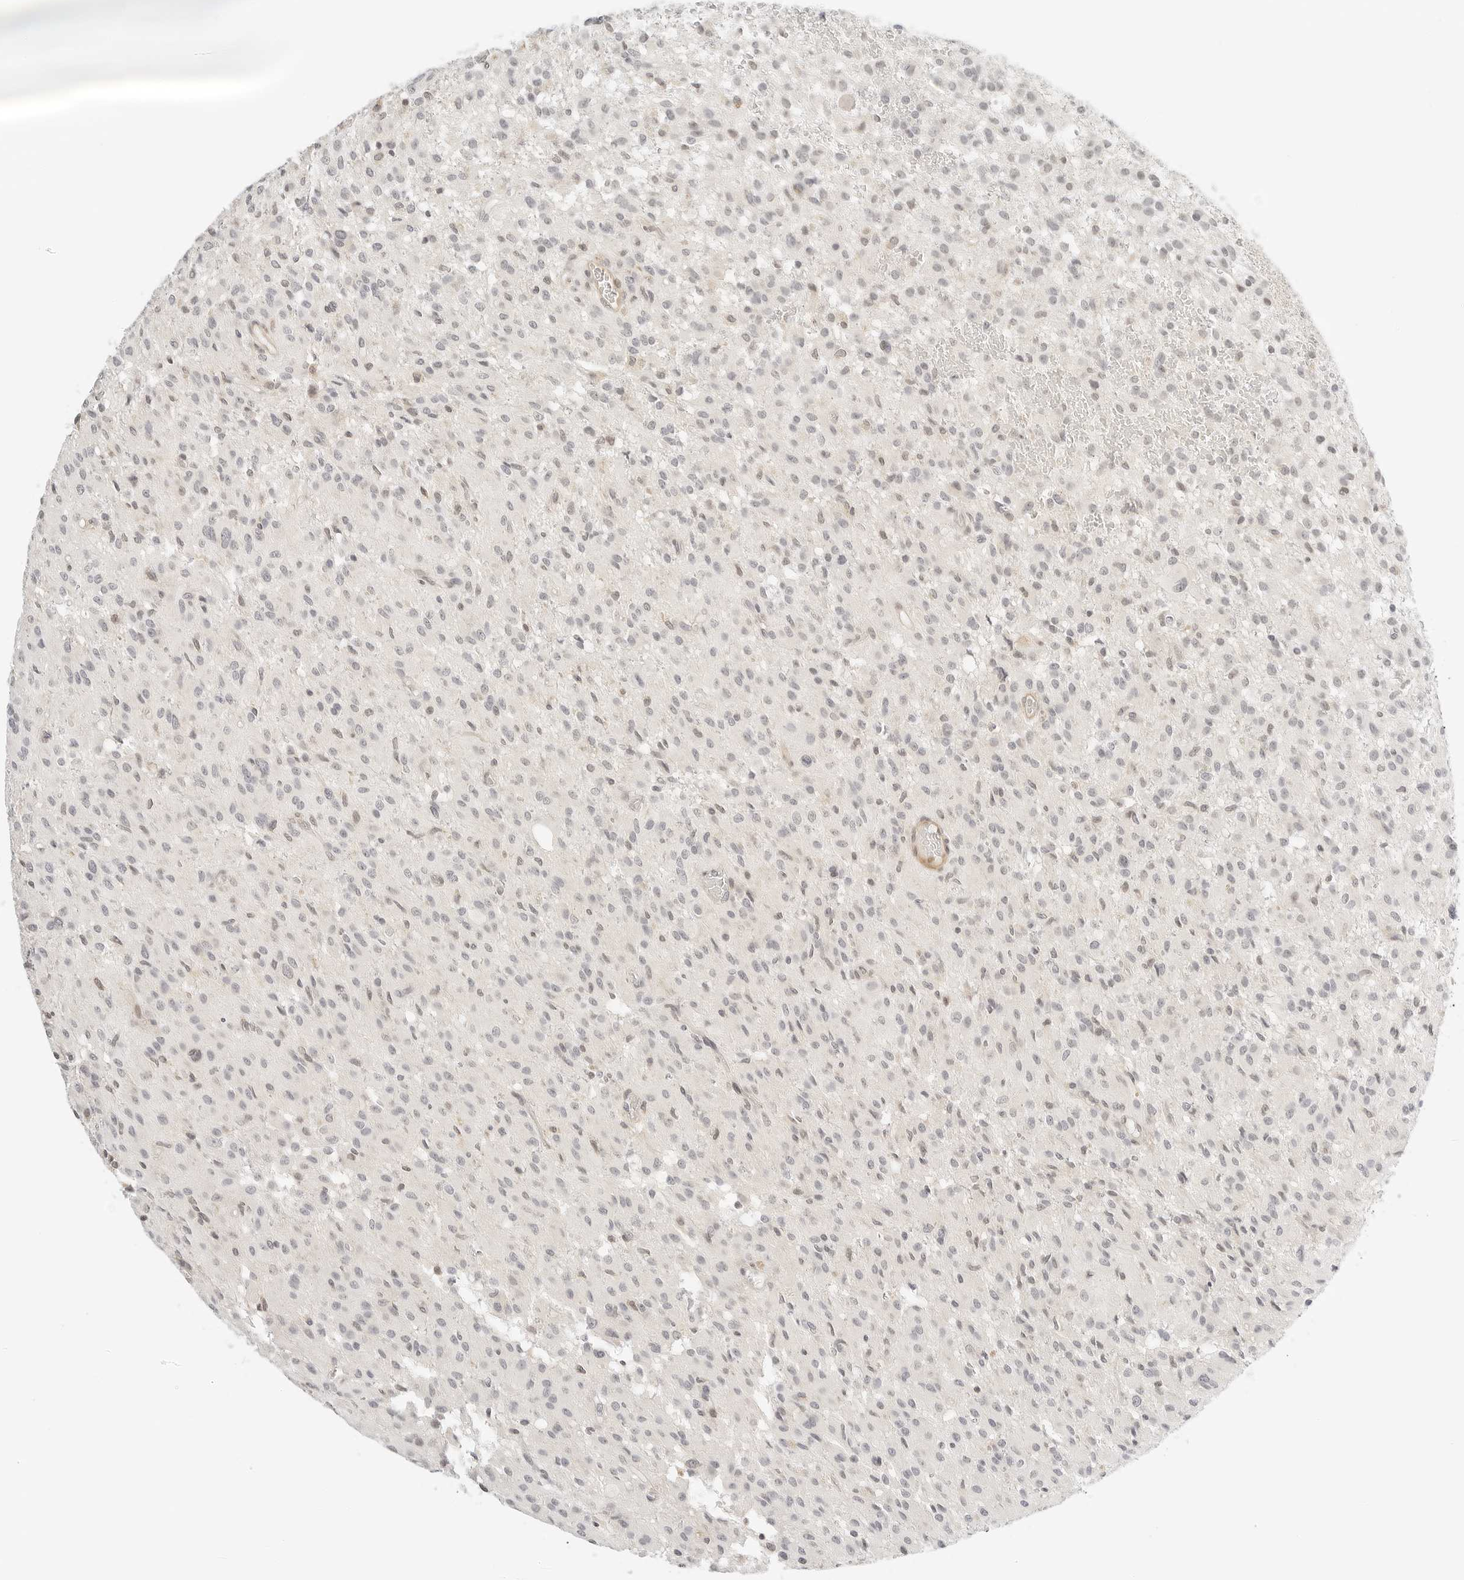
{"staining": {"intensity": "weak", "quantity": "<25%", "location": "nuclear"}, "tissue": "glioma", "cell_type": "Tumor cells", "image_type": "cancer", "snomed": [{"axis": "morphology", "description": "Glioma, malignant, High grade"}, {"axis": "topography", "description": "Brain"}], "caption": "Immunohistochemical staining of glioma shows no significant positivity in tumor cells.", "gene": "TEKT2", "patient": {"sex": "female", "age": 59}}